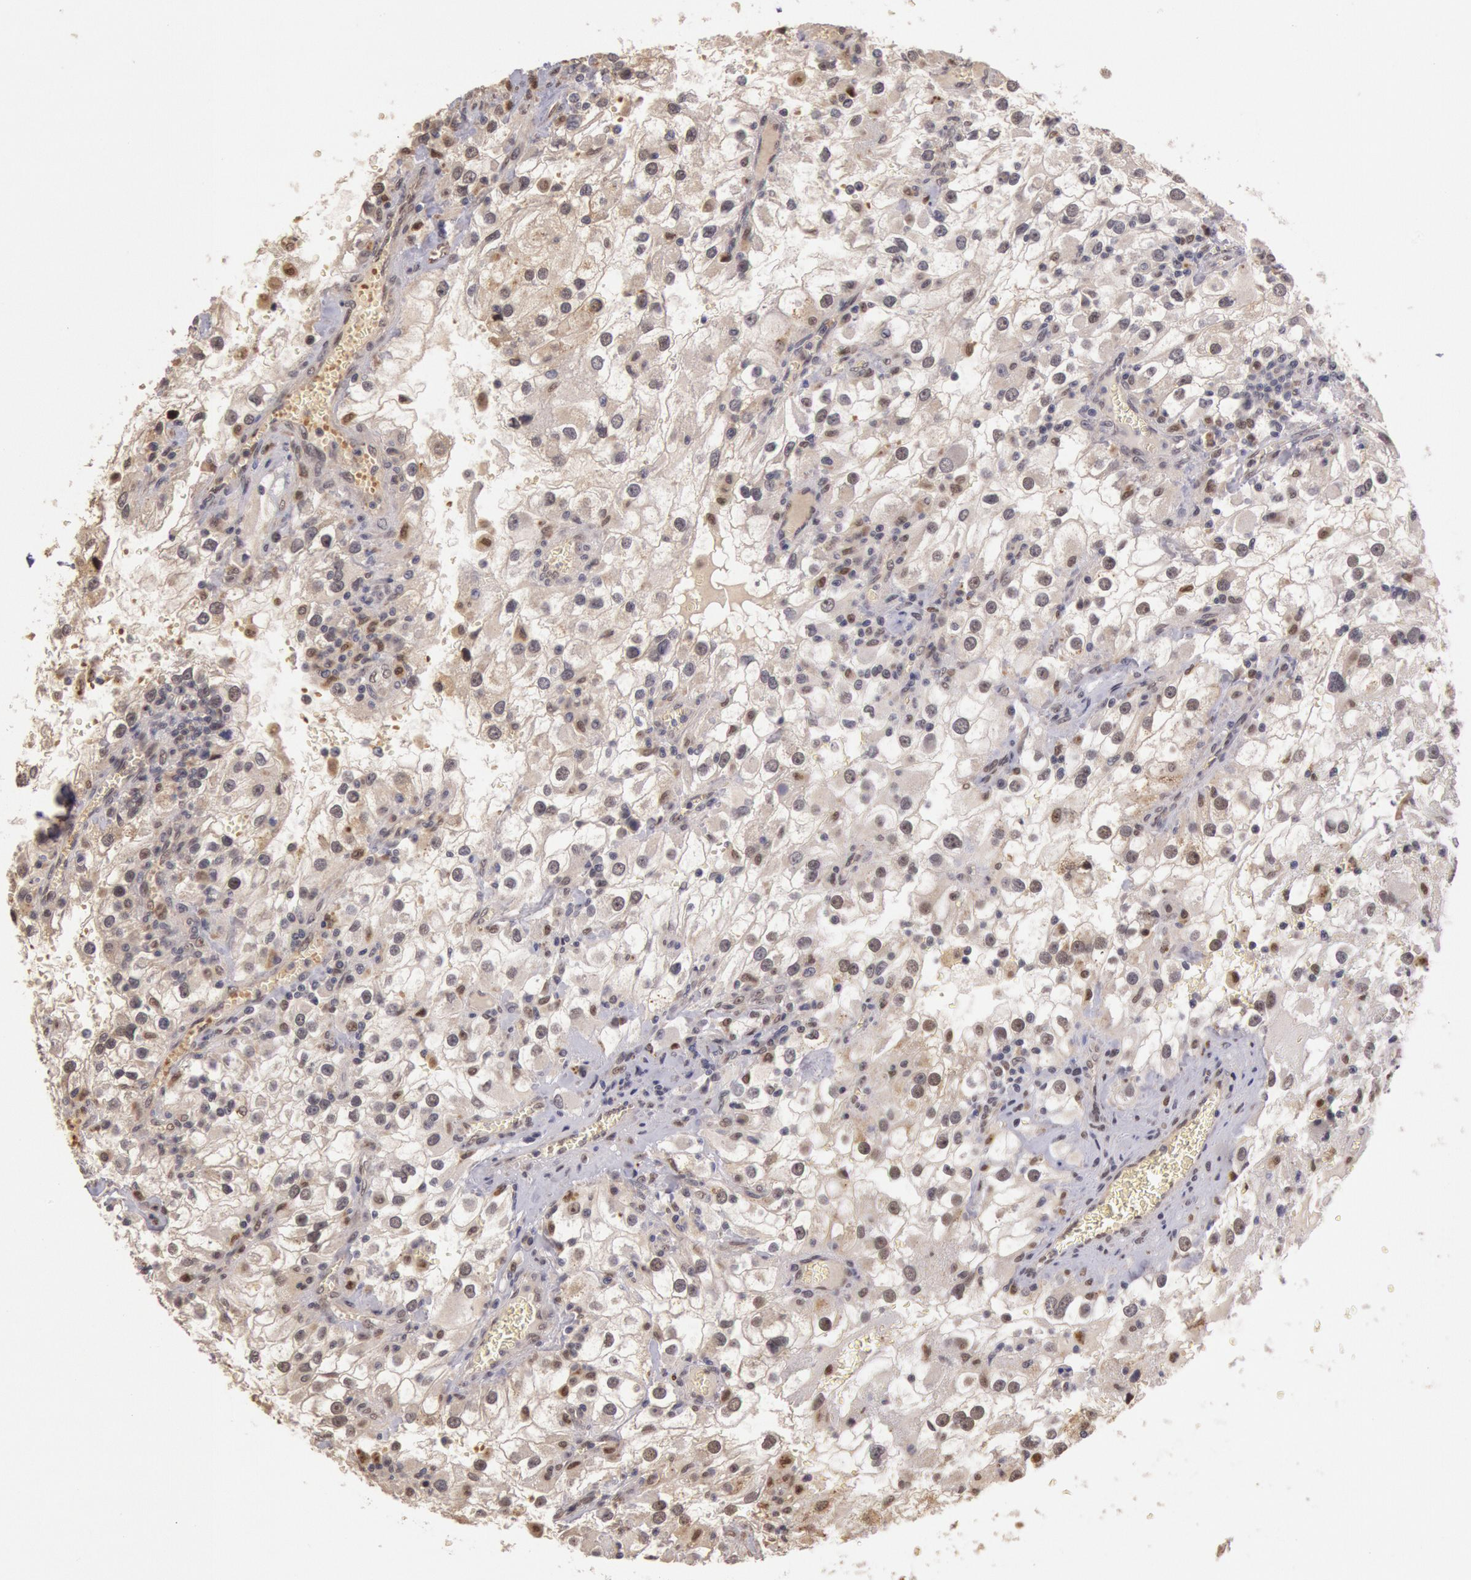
{"staining": {"intensity": "weak", "quantity": "25%-75%", "location": "nuclear"}, "tissue": "renal cancer", "cell_type": "Tumor cells", "image_type": "cancer", "snomed": [{"axis": "morphology", "description": "Adenocarcinoma, NOS"}, {"axis": "topography", "description": "Kidney"}], "caption": "The image shows a brown stain indicating the presence of a protein in the nuclear of tumor cells in renal adenocarcinoma.", "gene": "LIG4", "patient": {"sex": "female", "age": 52}}